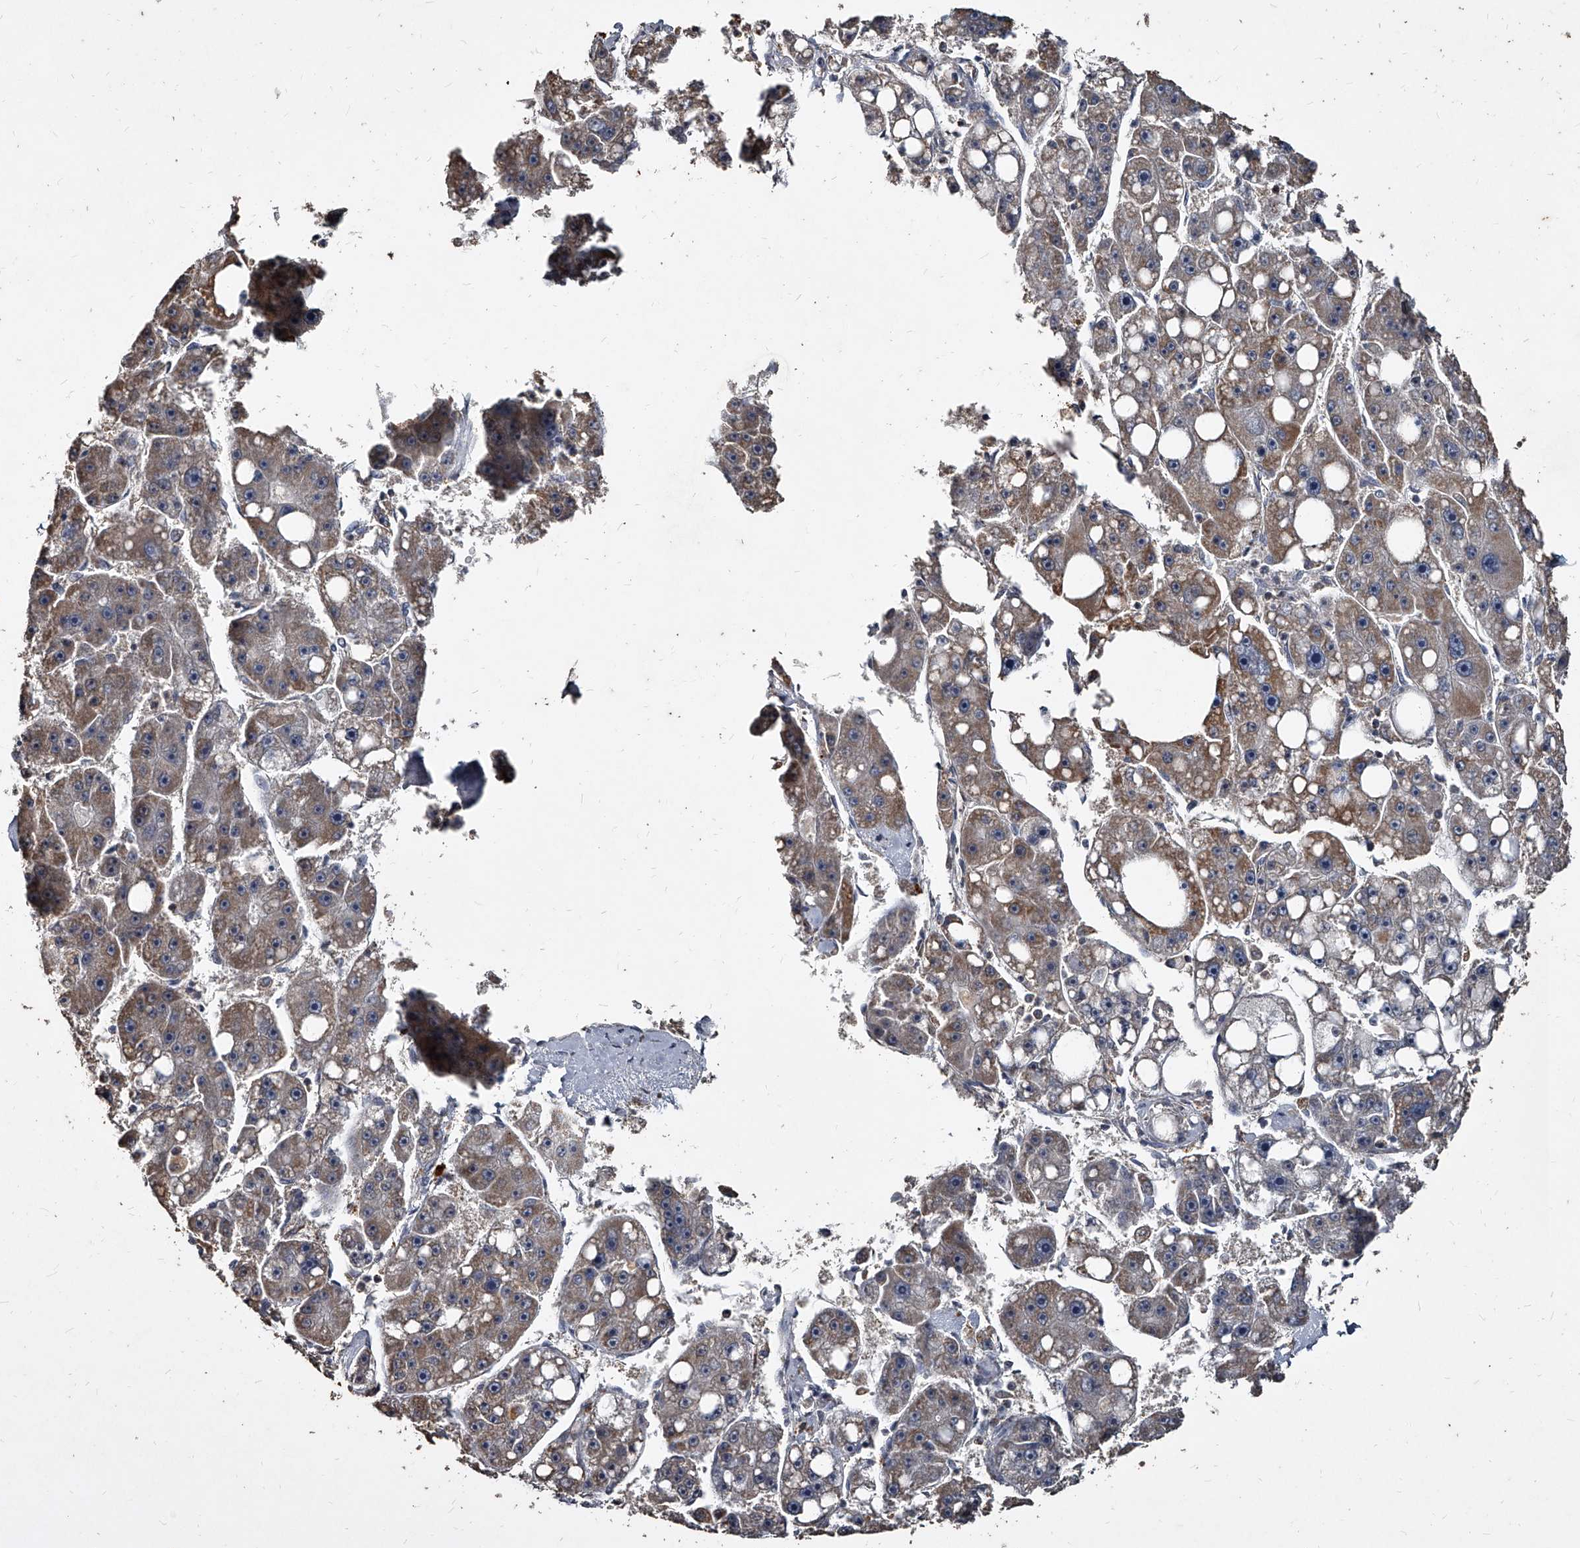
{"staining": {"intensity": "weak", "quantity": "25%-75%", "location": "cytoplasmic/membranous"}, "tissue": "liver cancer", "cell_type": "Tumor cells", "image_type": "cancer", "snomed": [{"axis": "morphology", "description": "Carcinoma, Hepatocellular, NOS"}, {"axis": "topography", "description": "Liver"}], "caption": "Immunohistochemistry (IHC) micrograph of neoplastic tissue: human hepatocellular carcinoma (liver) stained using immunohistochemistry (IHC) reveals low levels of weak protein expression localized specifically in the cytoplasmic/membranous of tumor cells, appearing as a cytoplasmic/membranous brown color.", "gene": "GPR183", "patient": {"sex": "female", "age": 61}}